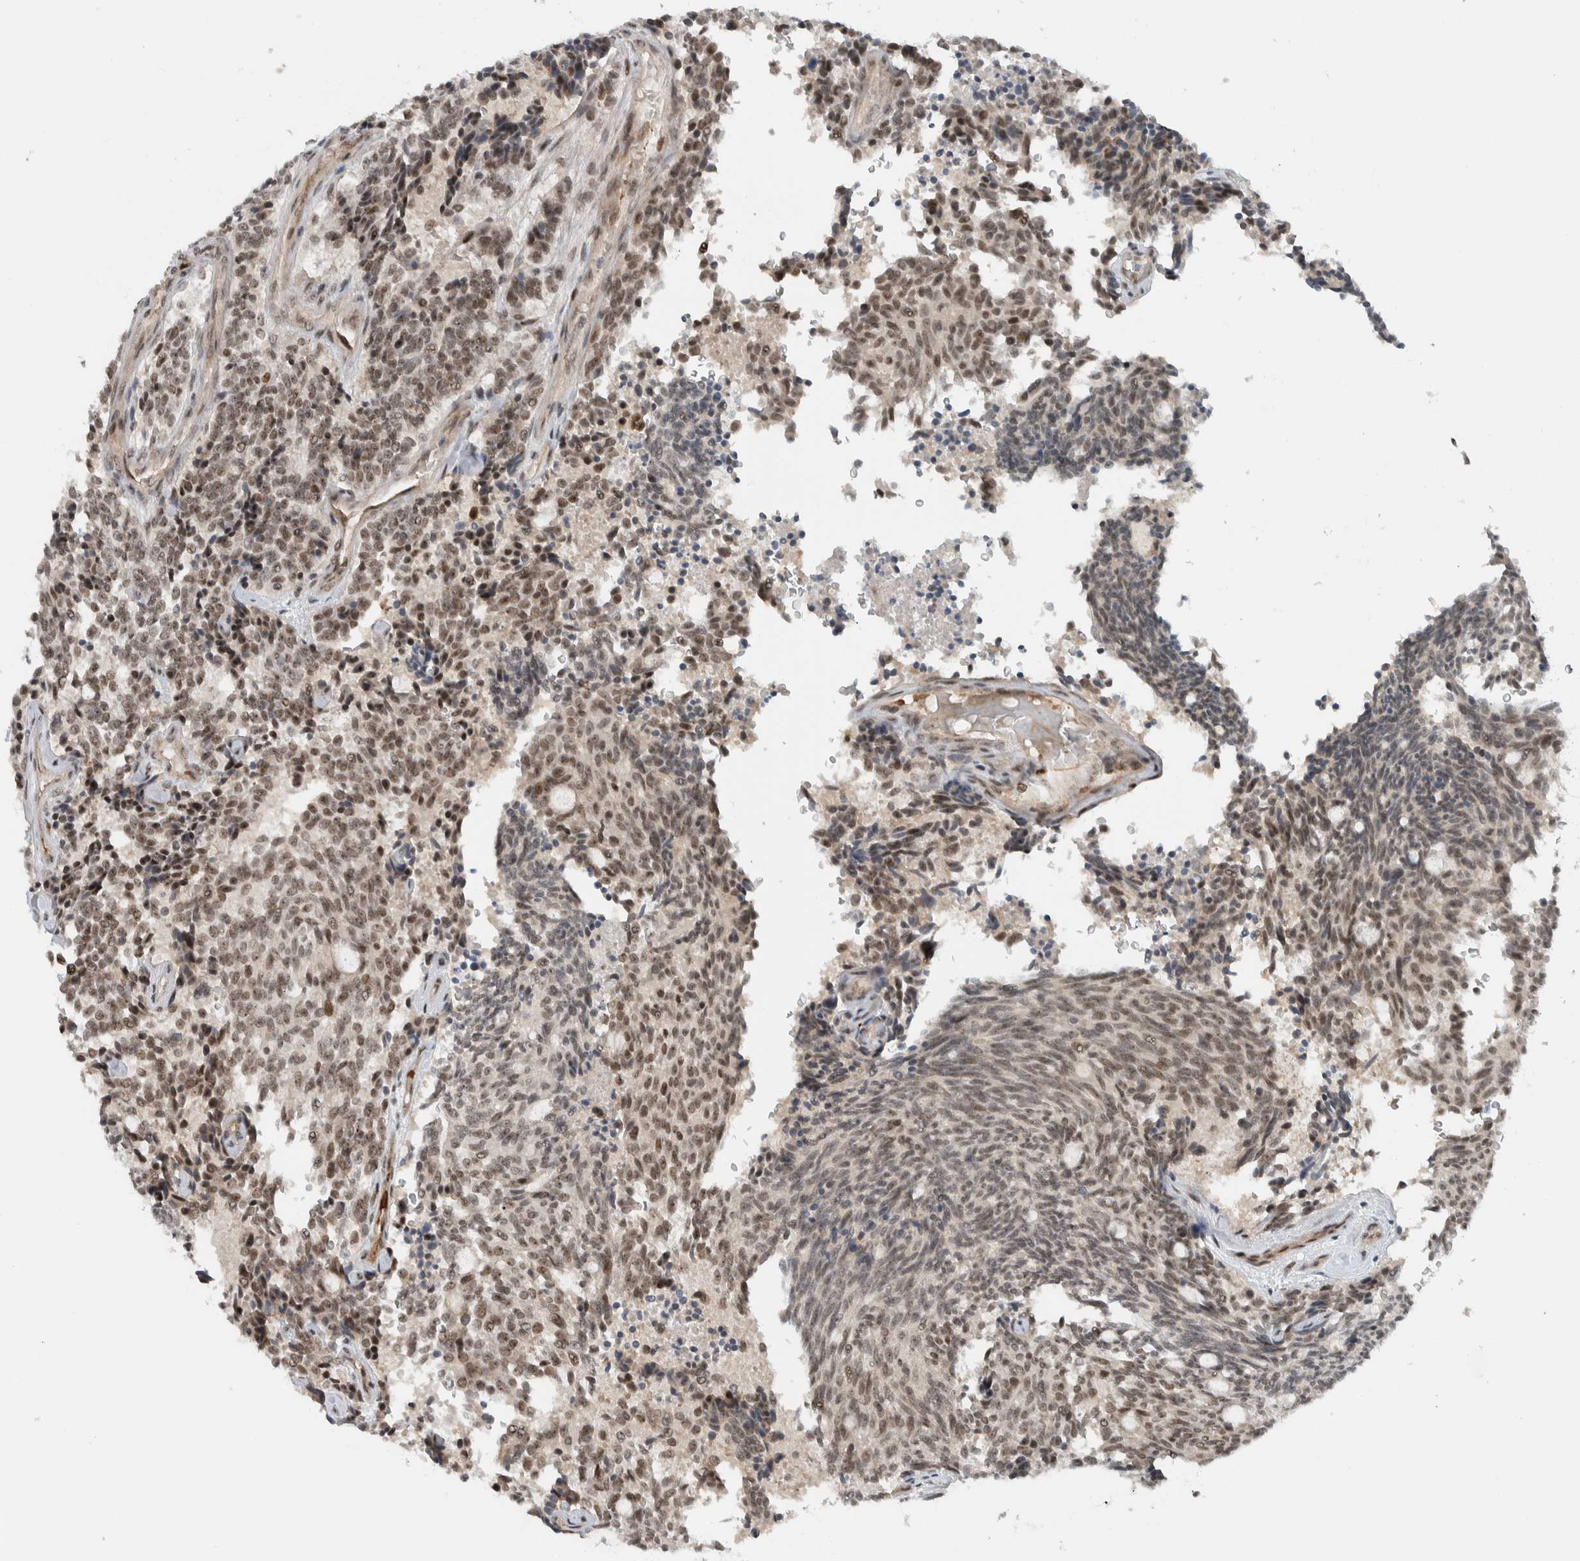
{"staining": {"intensity": "moderate", "quantity": ">75%", "location": "nuclear"}, "tissue": "carcinoid", "cell_type": "Tumor cells", "image_type": "cancer", "snomed": [{"axis": "morphology", "description": "Carcinoid, malignant, NOS"}, {"axis": "topography", "description": "Pancreas"}], "caption": "Immunohistochemistry (IHC) of human malignant carcinoid demonstrates medium levels of moderate nuclear staining in about >75% of tumor cells. (IHC, brightfield microscopy, high magnification).", "gene": "ZFP91", "patient": {"sex": "female", "age": 54}}